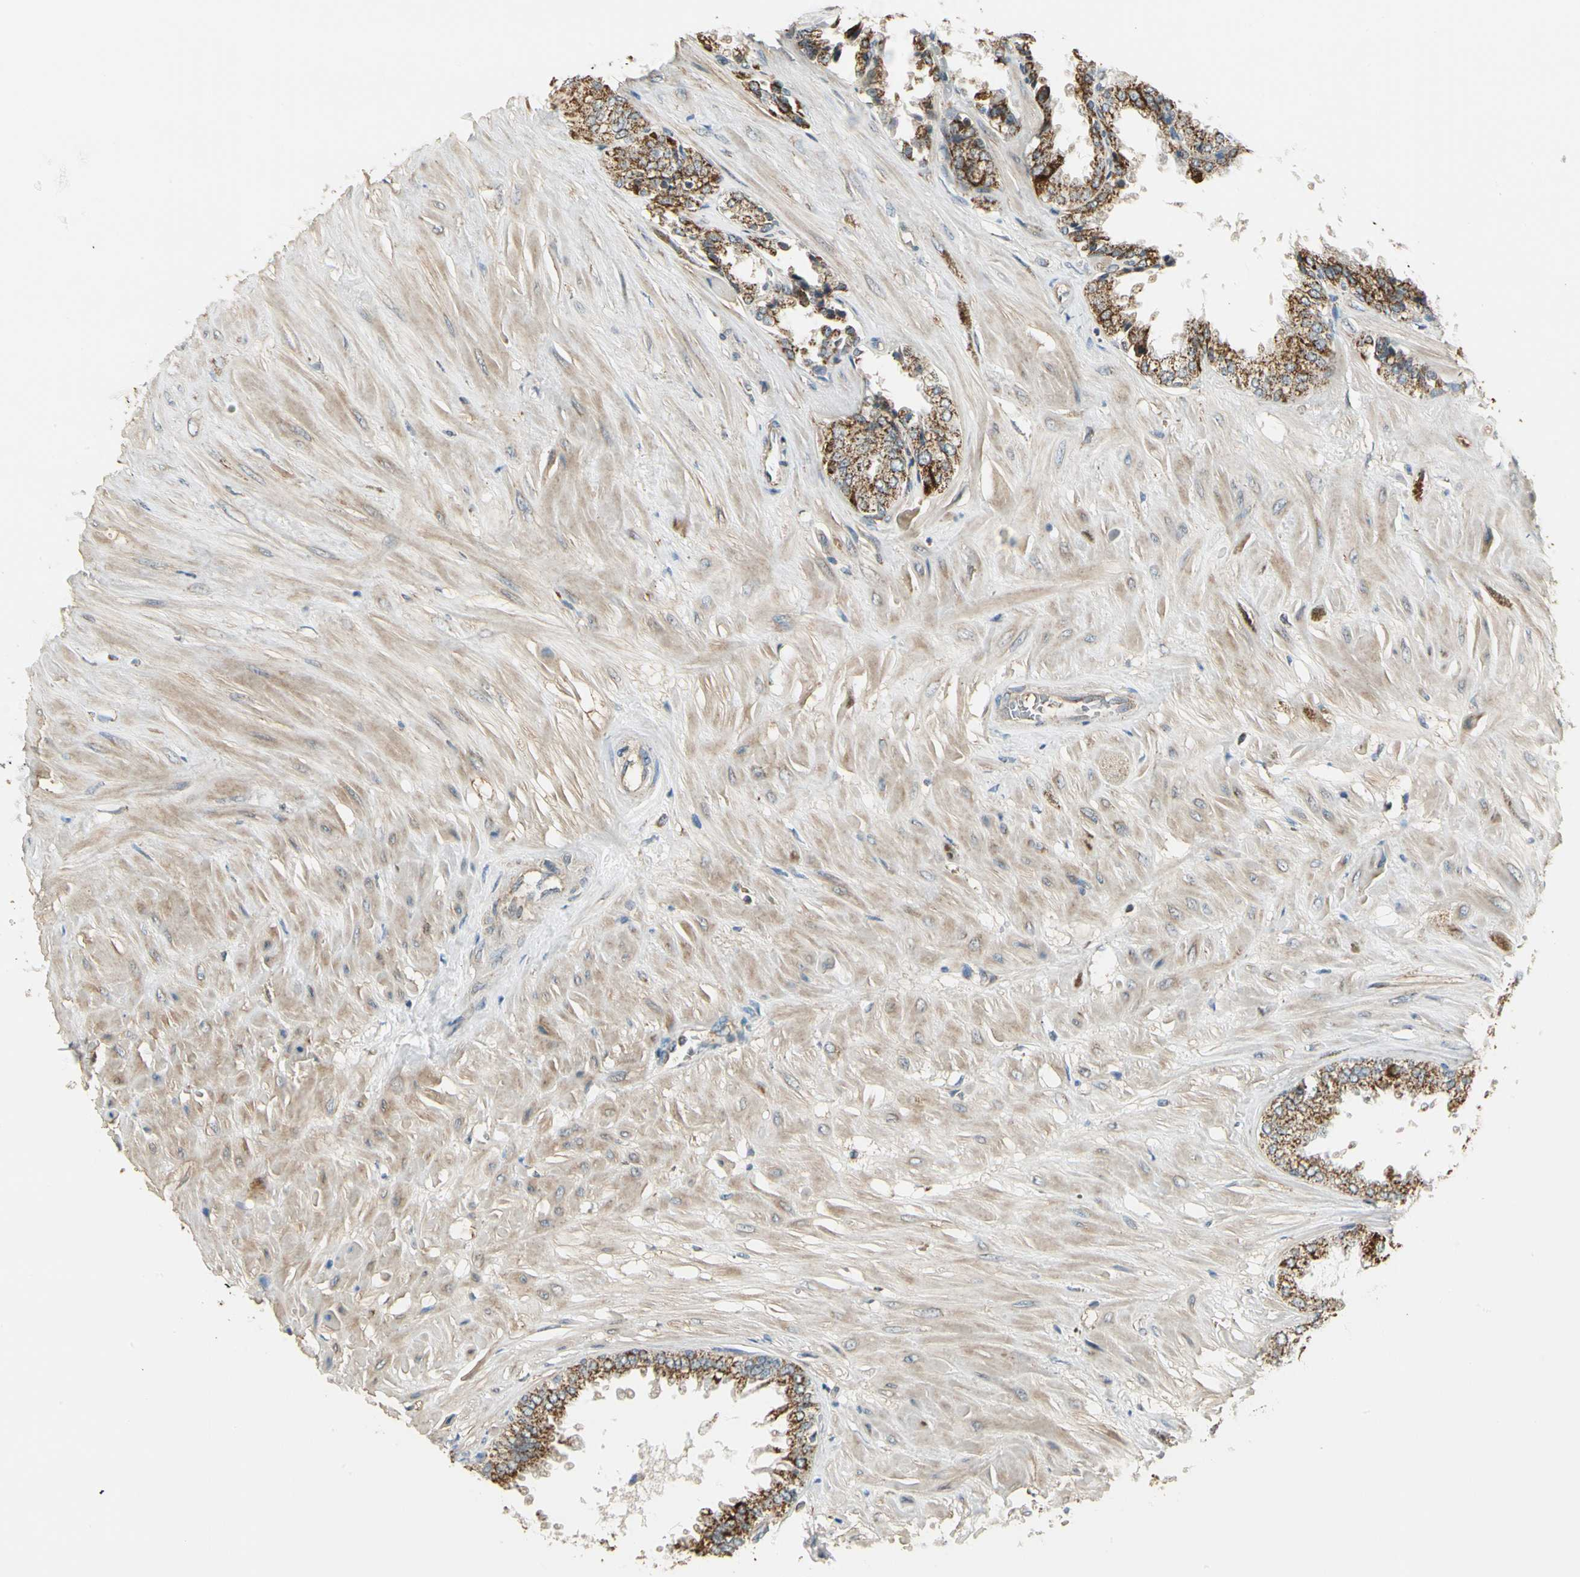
{"staining": {"intensity": "strong", "quantity": ">75%", "location": "cytoplasmic/membranous"}, "tissue": "seminal vesicle", "cell_type": "Glandular cells", "image_type": "normal", "snomed": [{"axis": "morphology", "description": "Normal tissue, NOS"}, {"axis": "topography", "description": "Seminal veicle"}], "caption": "The histopathology image exhibits immunohistochemical staining of benign seminal vesicle. There is strong cytoplasmic/membranous expression is seen in about >75% of glandular cells. The staining is performed using DAB brown chromogen to label protein expression. The nuclei are counter-stained blue using hematoxylin.", "gene": "EPHB3", "patient": {"sex": "male", "age": 46}}